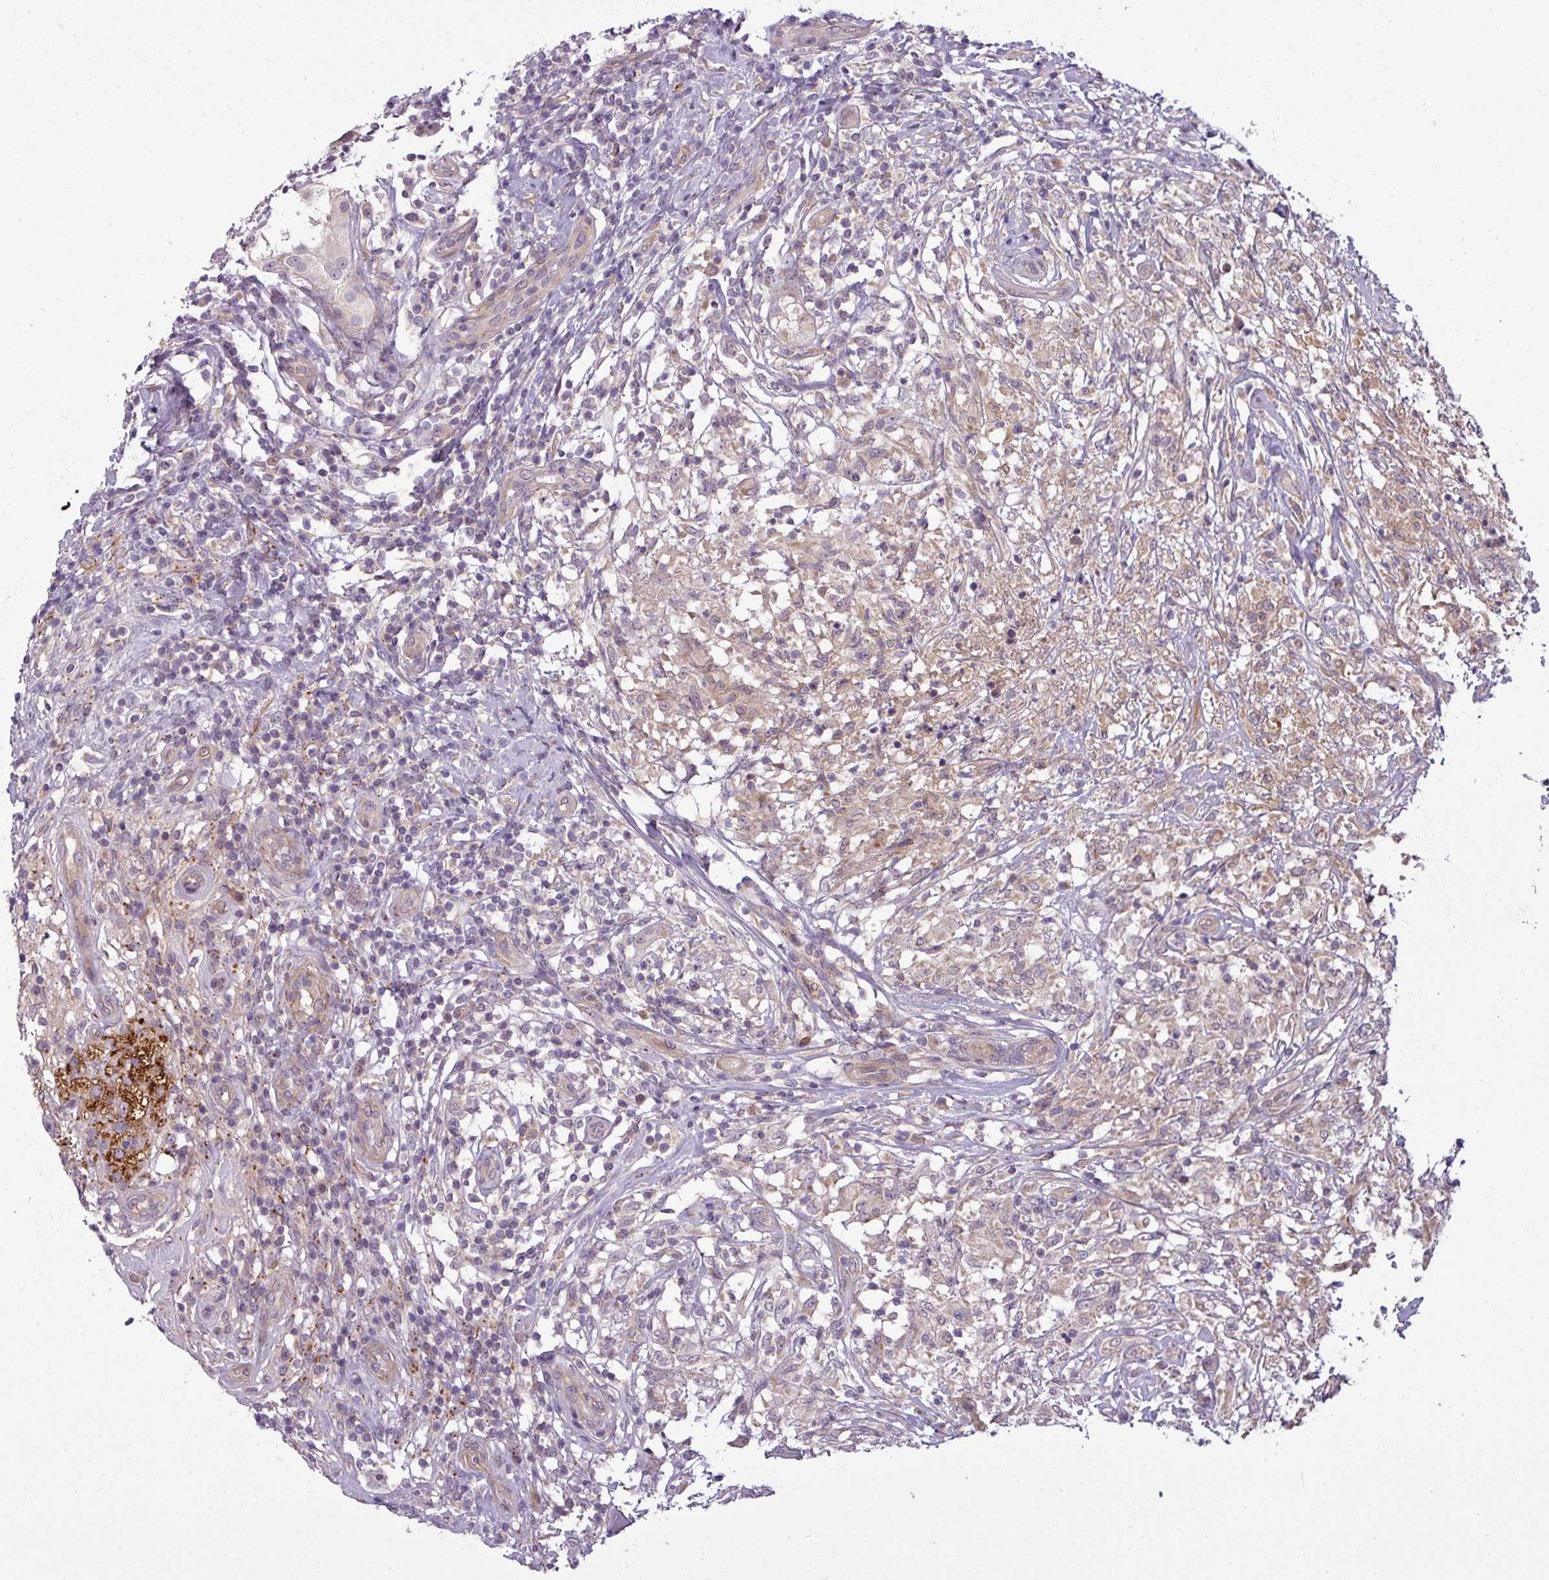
{"staining": {"intensity": "weak", "quantity": "<25%", "location": "cytoplasmic/membranous"}, "tissue": "testis cancer", "cell_type": "Tumor cells", "image_type": "cancer", "snomed": [{"axis": "morphology", "description": "Seminoma, NOS"}, {"axis": "topography", "description": "Testis"}], "caption": "Protein analysis of seminoma (testis) demonstrates no significant staining in tumor cells.", "gene": "ZNF35", "patient": {"sex": "male", "age": 49}}